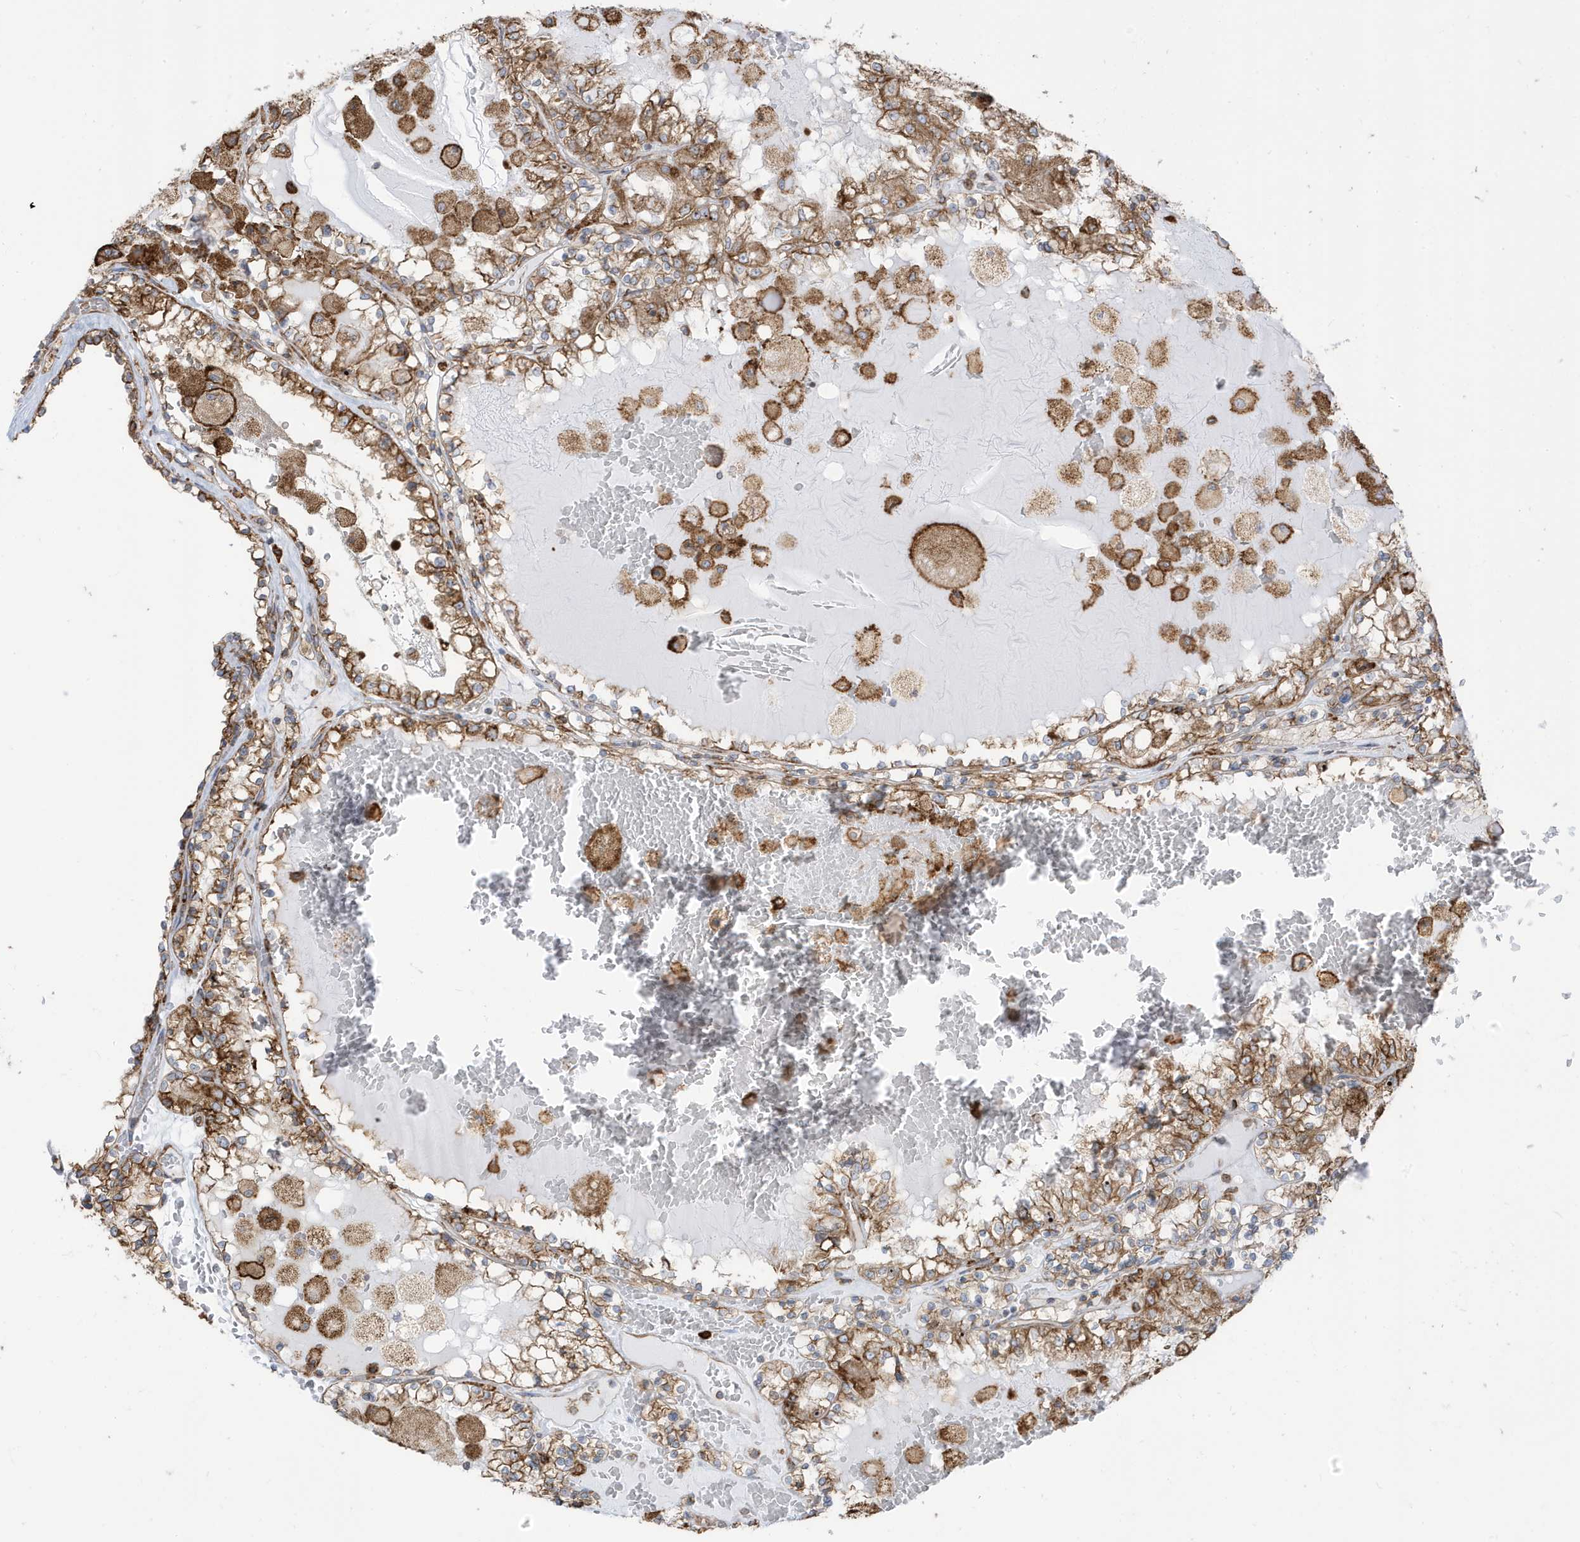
{"staining": {"intensity": "moderate", "quantity": ">75%", "location": "cytoplasmic/membranous"}, "tissue": "renal cancer", "cell_type": "Tumor cells", "image_type": "cancer", "snomed": [{"axis": "morphology", "description": "Adenocarcinoma, NOS"}, {"axis": "topography", "description": "Kidney"}], "caption": "Immunohistochemical staining of human adenocarcinoma (renal) exhibits medium levels of moderate cytoplasmic/membranous positivity in about >75% of tumor cells.", "gene": "PDIA6", "patient": {"sex": "female", "age": 56}}